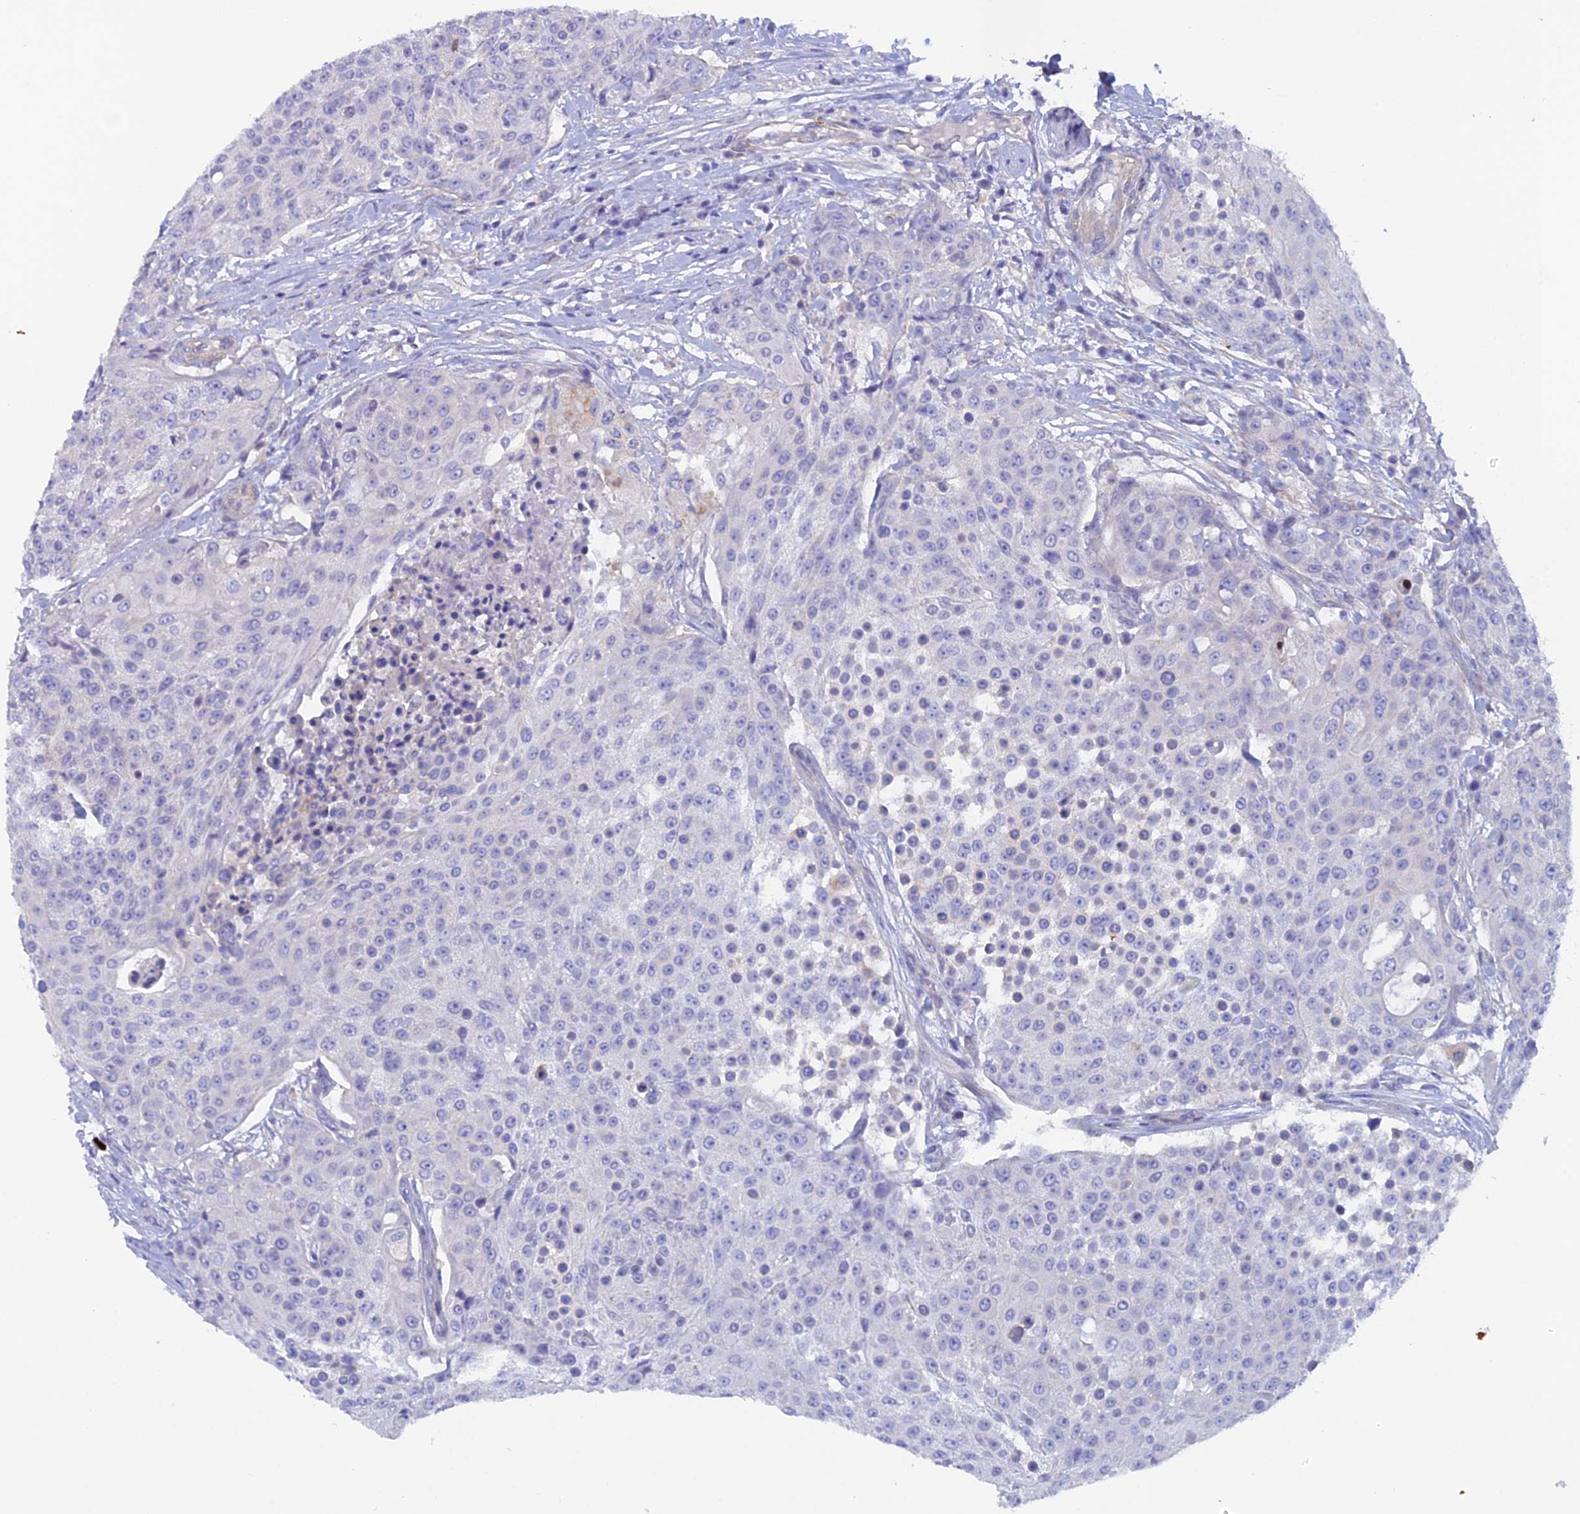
{"staining": {"intensity": "negative", "quantity": "none", "location": "none"}, "tissue": "urothelial cancer", "cell_type": "Tumor cells", "image_type": "cancer", "snomed": [{"axis": "morphology", "description": "Urothelial carcinoma, High grade"}, {"axis": "topography", "description": "Urinary bladder"}], "caption": "The histopathology image shows no staining of tumor cells in urothelial cancer.", "gene": "FZR1", "patient": {"sex": "female", "age": 63}}